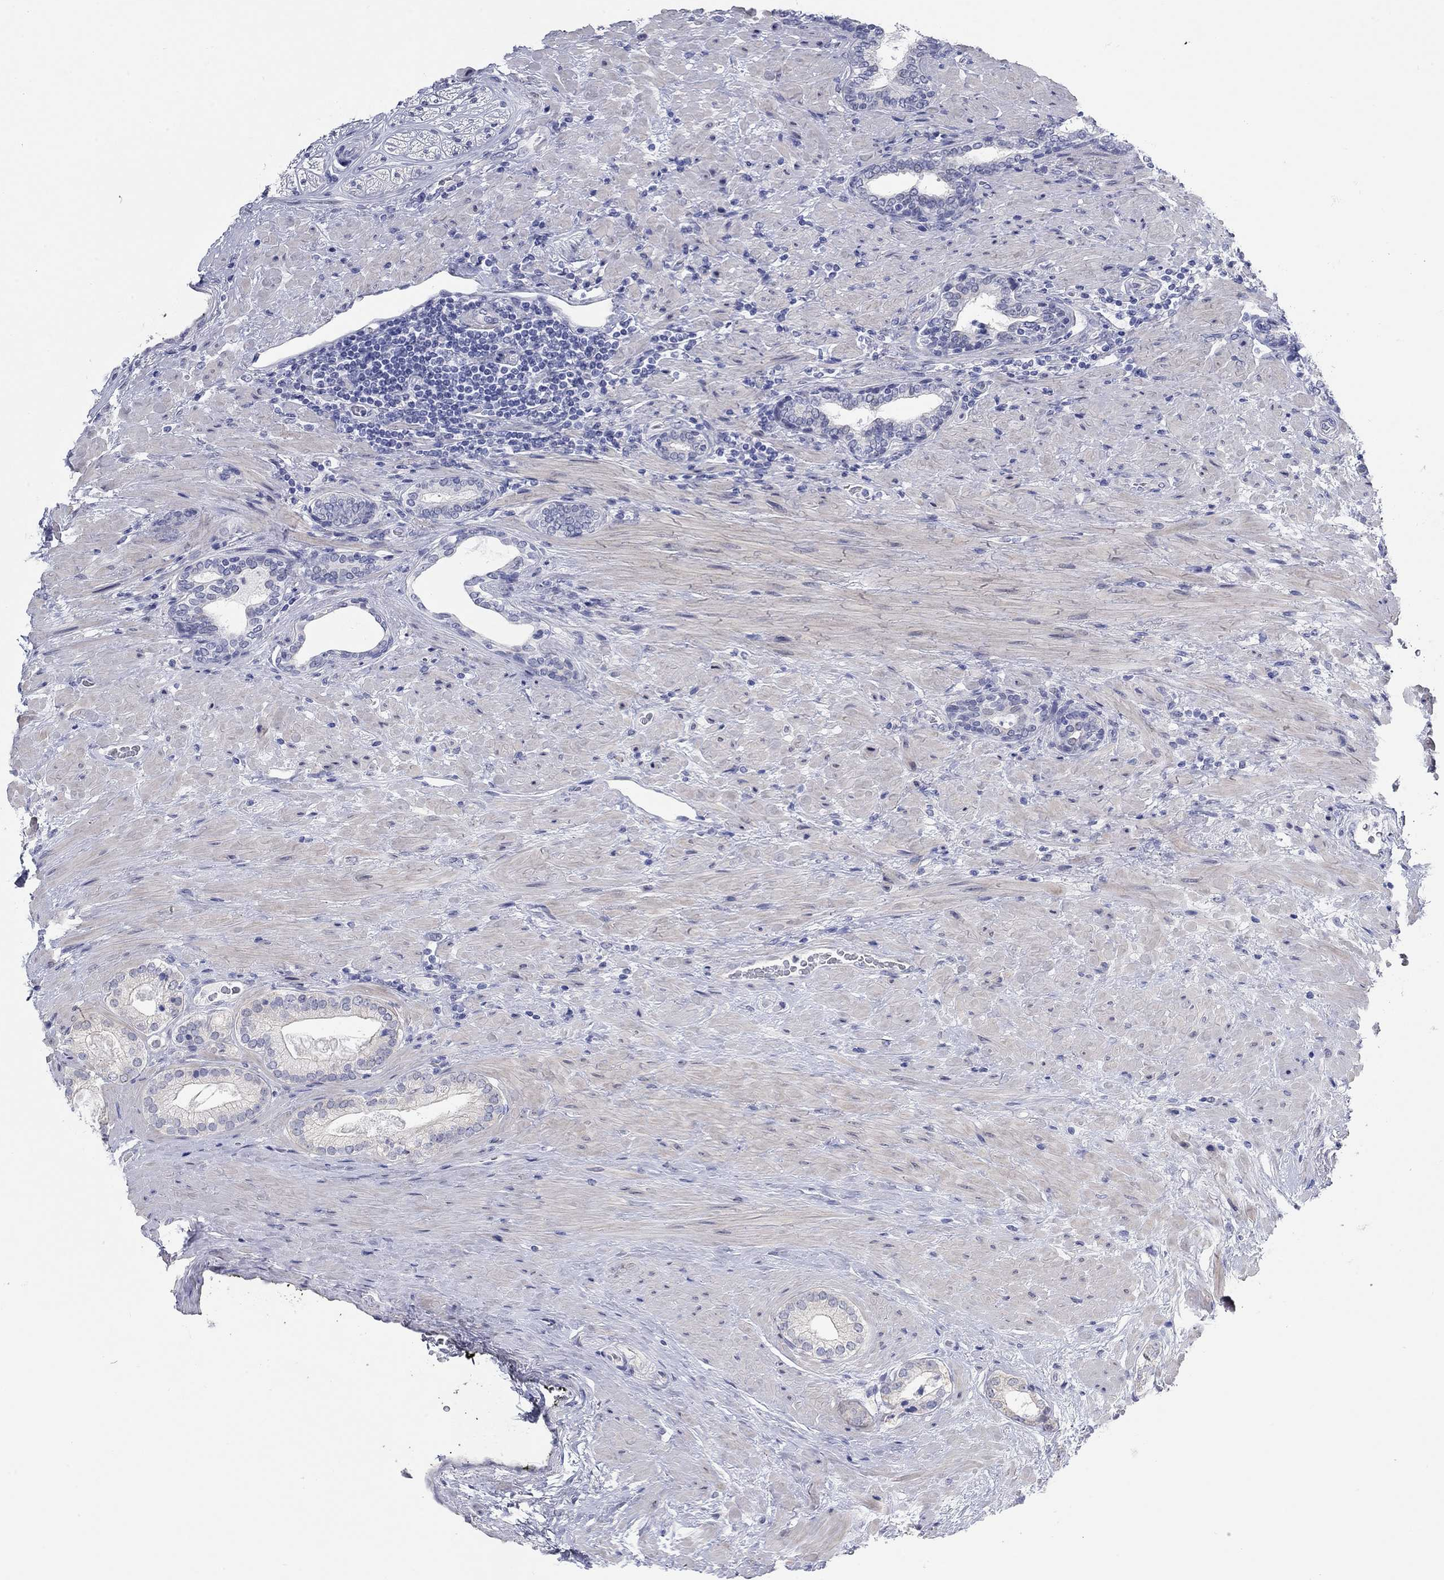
{"staining": {"intensity": "negative", "quantity": "none", "location": "none"}, "tissue": "prostate cancer", "cell_type": "Tumor cells", "image_type": "cancer", "snomed": [{"axis": "morphology", "description": "Adenocarcinoma, Low grade"}, {"axis": "topography", "description": "Prostate and seminal vesicle, NOS"}], "caption": "Tumor cells show no significant staining in prostate cancer. (Stains: DAB immunohistochemistry (IHC) with hematoxylin counter stain, Microscopy: brightfield microscopy at high magnification).", "gene": "WASF3", "patient": {"sex": "male", "age": 61}}